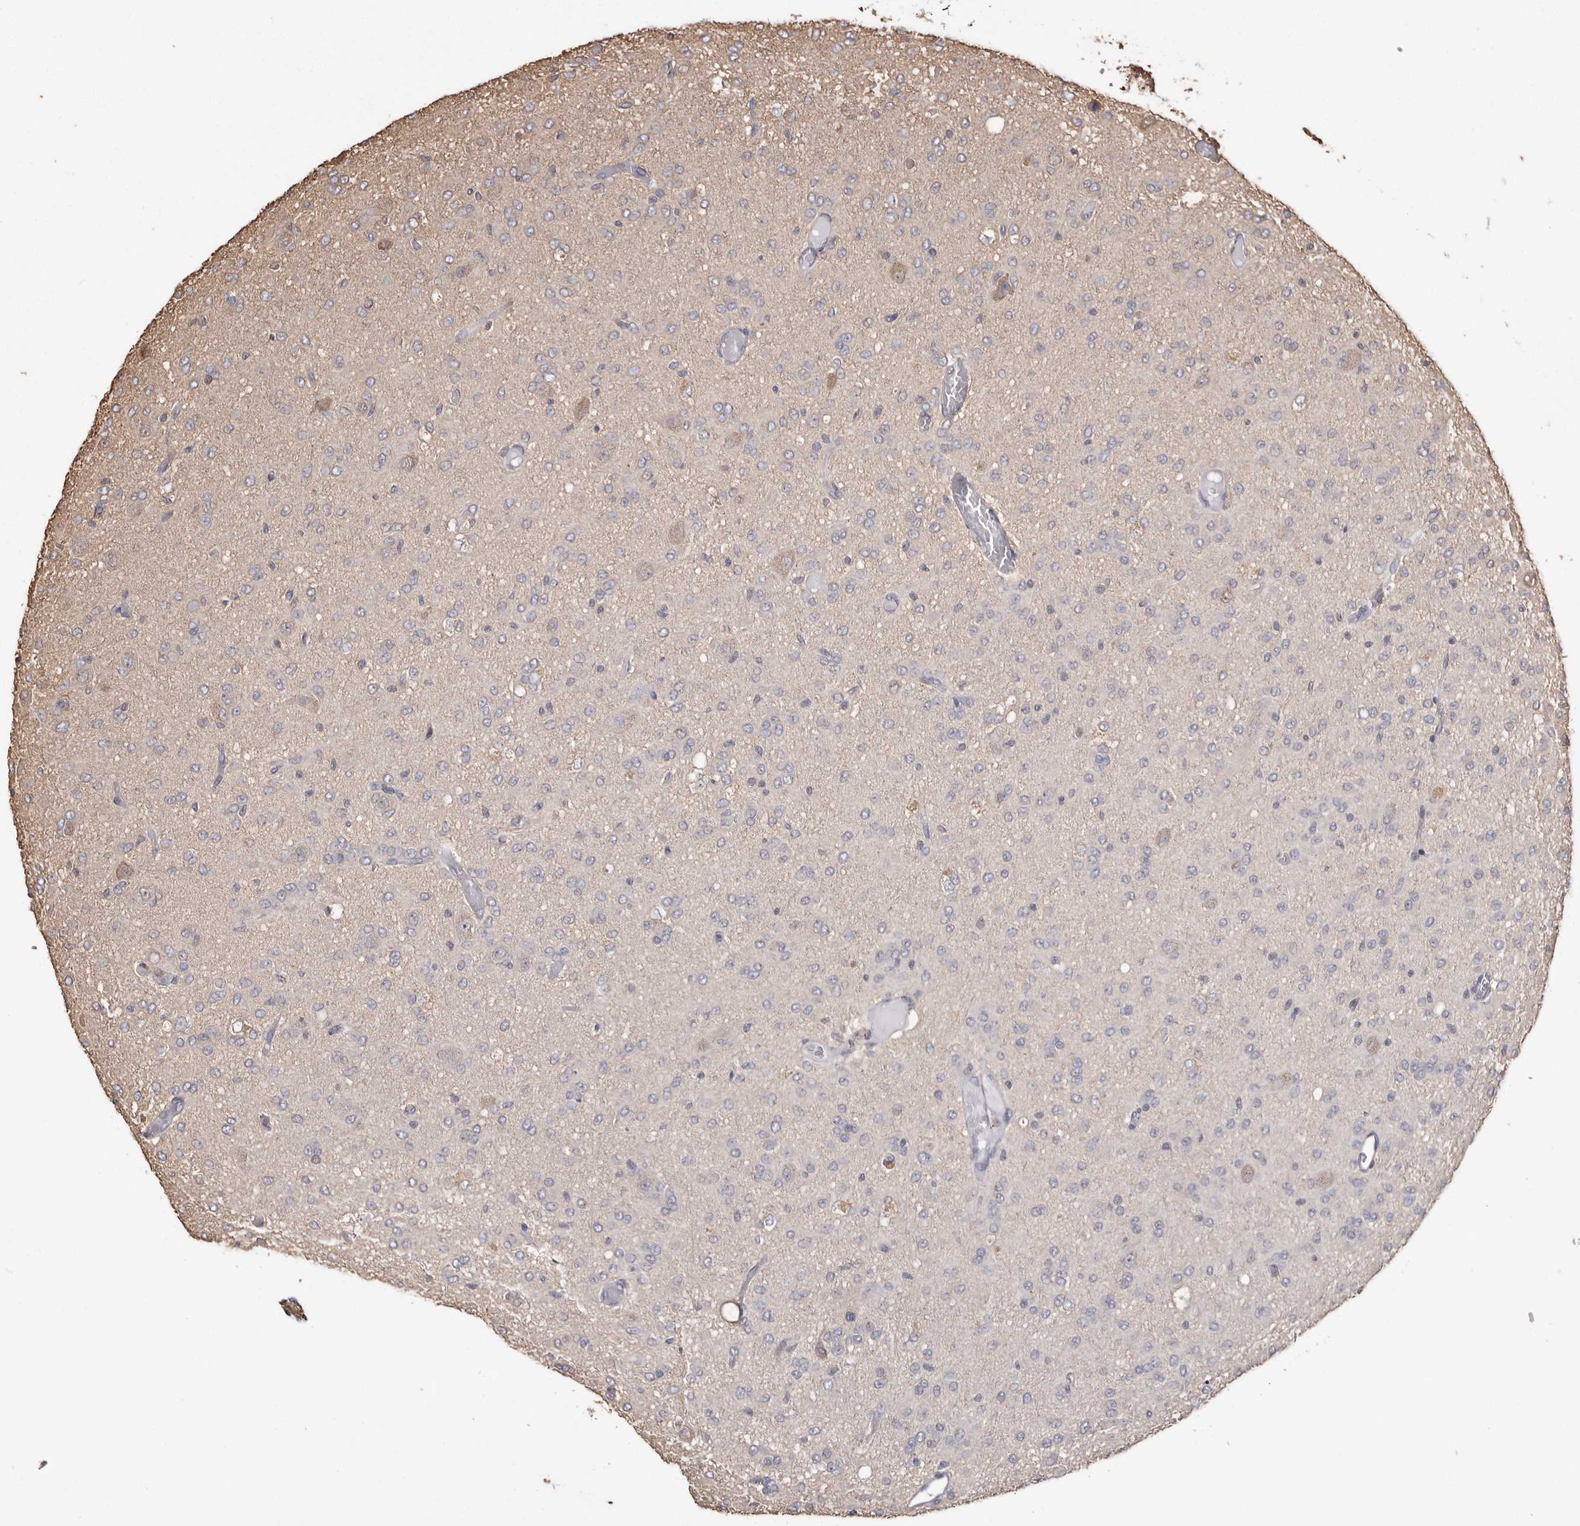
{"staining": {"intensity": "negative", "quantity": "none", "location": "none"}, "tissue": "glioma", "cell_type": "Tumor cells", "image_type": "cancer", "snomed": [{"axis": "morphology", "description": "Glioma, malignant, High grade"}, {"axis": "topography", "description": "Brain"}], "caption": "This is an IHC micrograph of malignant glioma (high-grade). There is no positivity in tumor cells.", "gene": "PKM", "patient": {"sex": "female", "age": 59}}